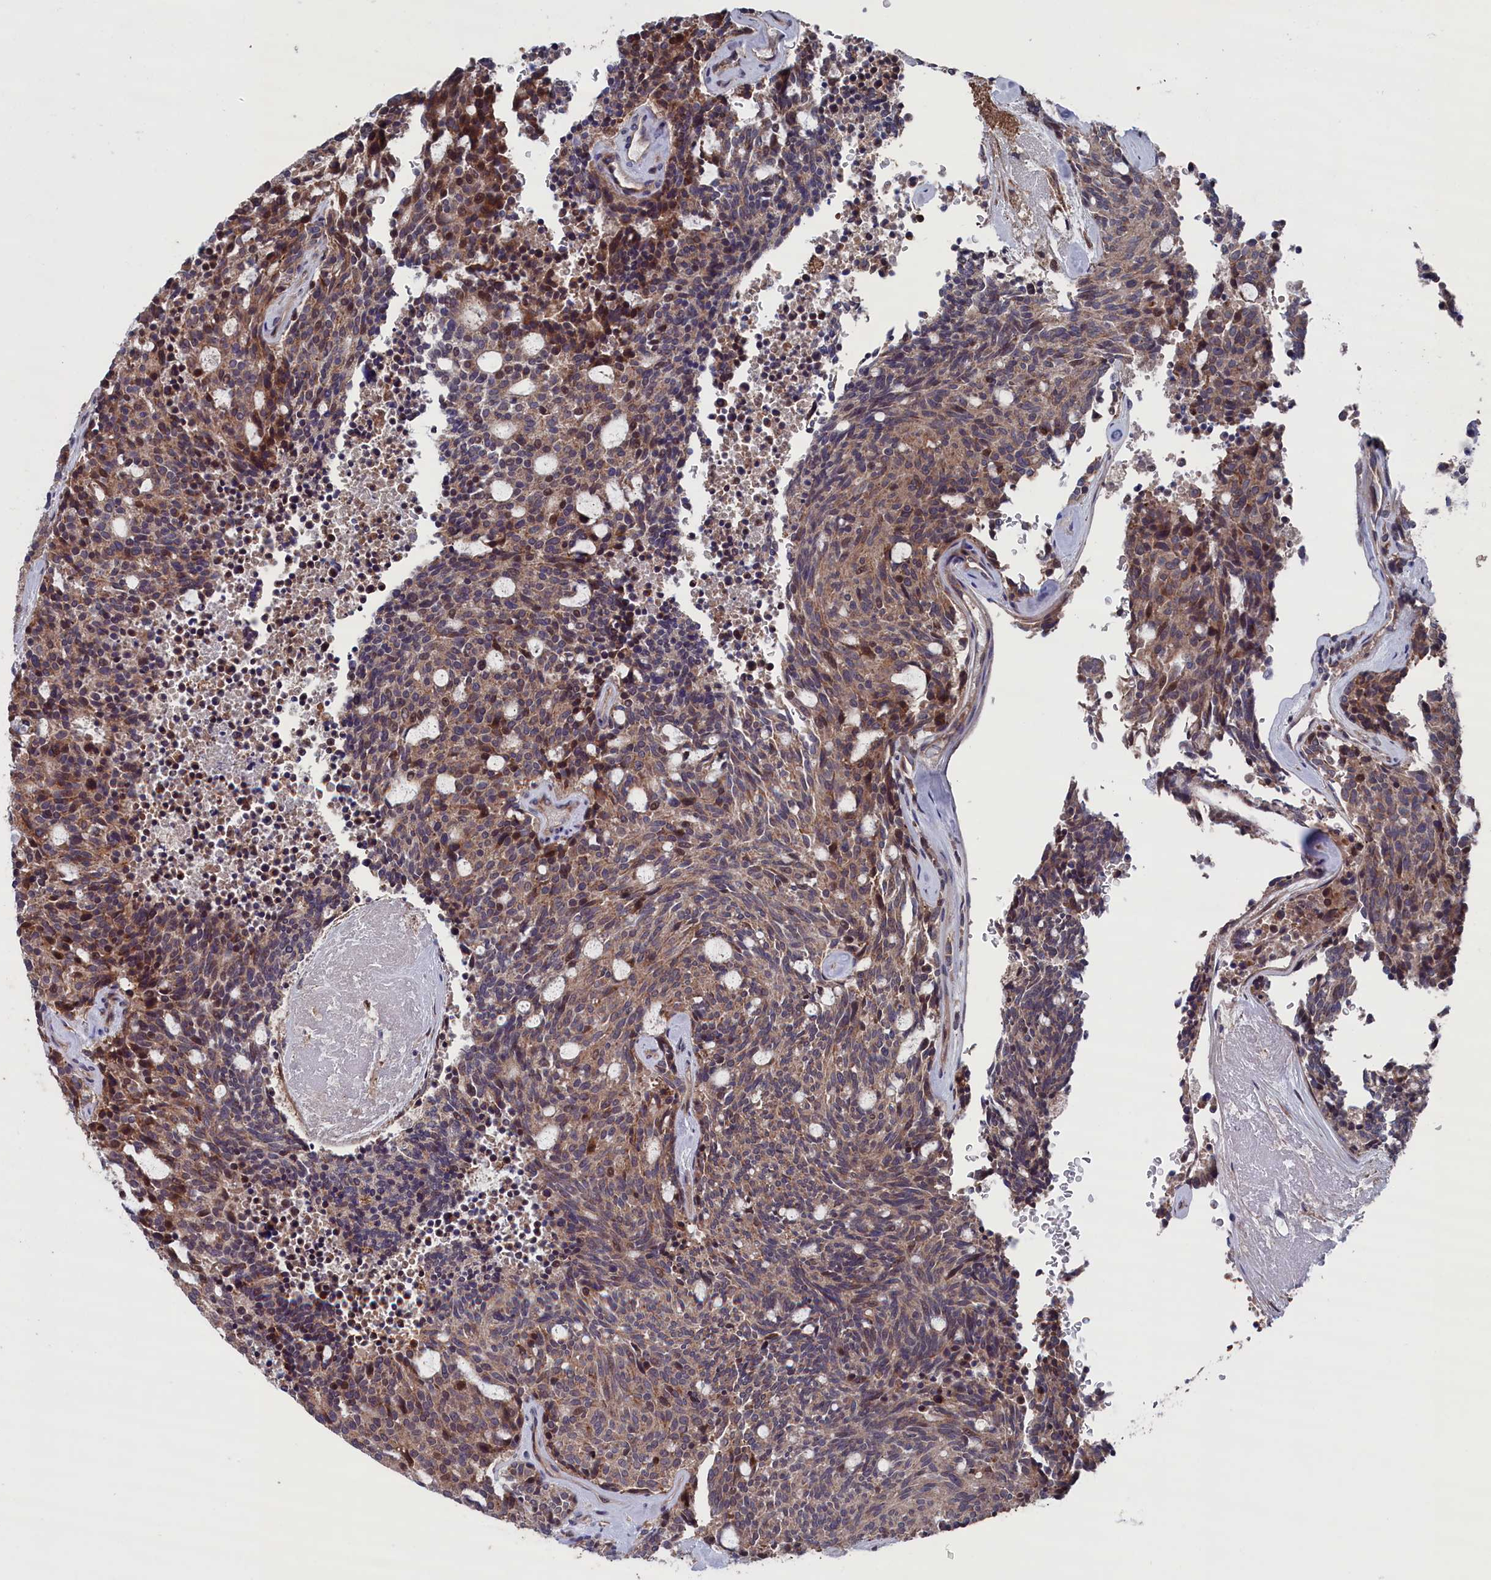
{"staining": {"intensity": "moderate", "quantity": "25%-75%", "location": "cytoplasmic/membranous"}, "tissue": "carcinoid", "cell_type": "Tumor cells", "image_type": "cancer", "snomed": [{"axis": "morphology", "description": "Carcinoid, malignant, NOS"}, {"axis": "topography", "description": "Pancreas"}], "caption": "Carcinoid (malignant) was stained to show a protein in brown. There is medium levels of moderate cytoplasmic/membranous staining in approximately 25%-75% of tumor cells.", "gene": "SPATA13", "patient": {"sex": "female", "age": 54}}